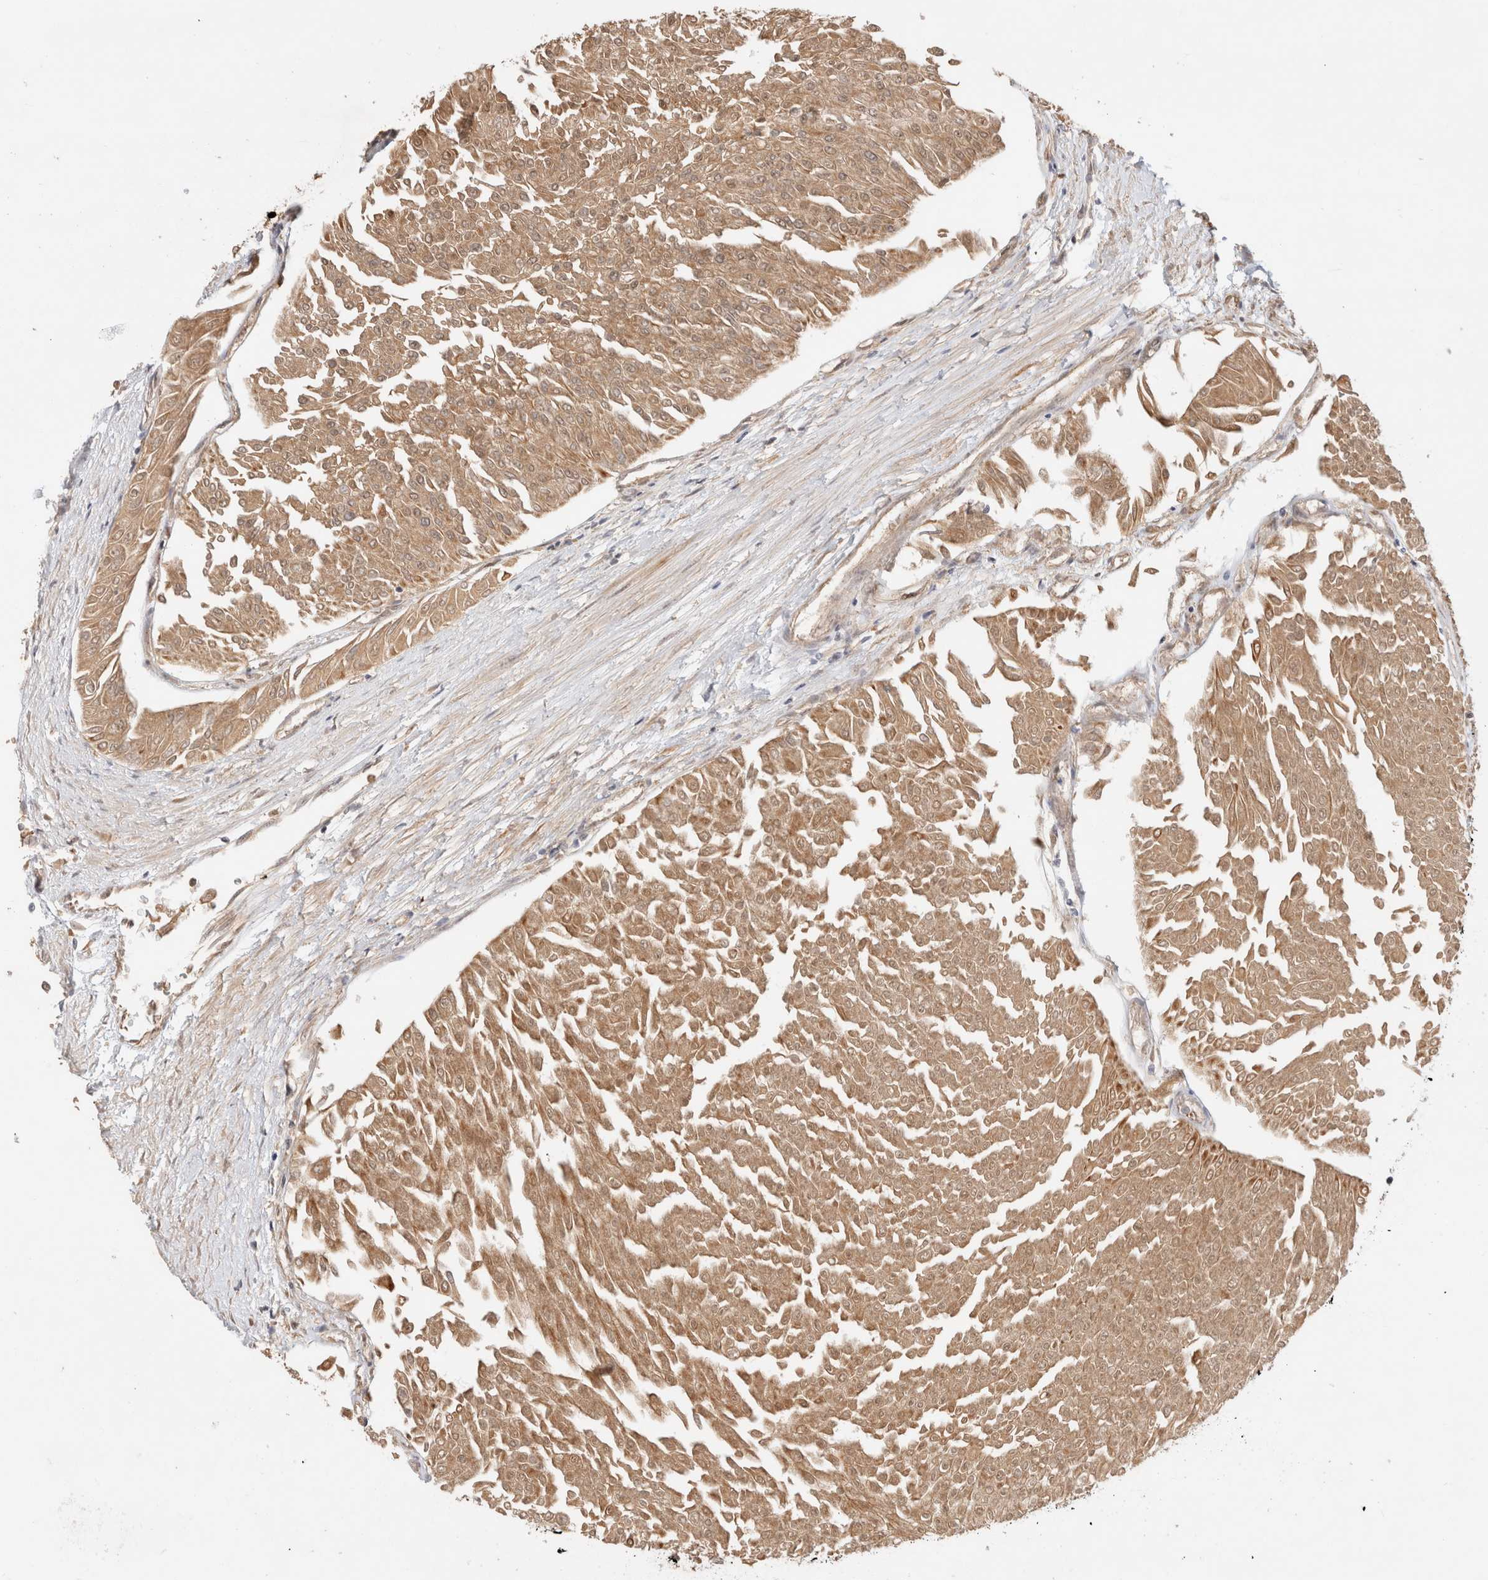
{"staining": {"intensity": "moderate", "quantity": ">75%", "location": "cytoplasmic/membranous"}, "tissue": "urothelial cancer", "cell_type": "Tumor cells", "image_type": "cancer", "snomed": [{"axis": "morphology", "description": "Urothelial carcinoma, Low grade"}, {"axis": "topography", "description": "Urinary bladder"}], "caption": "High-power microscopy captured an immunohistochemistry image of urothelial cancer, revealing moderate cytoplasmic/membranous expression in about >75% of tumor cells.", "gene": "MPHOSPH6", "patient": {"sex": "male", "age": 67}}